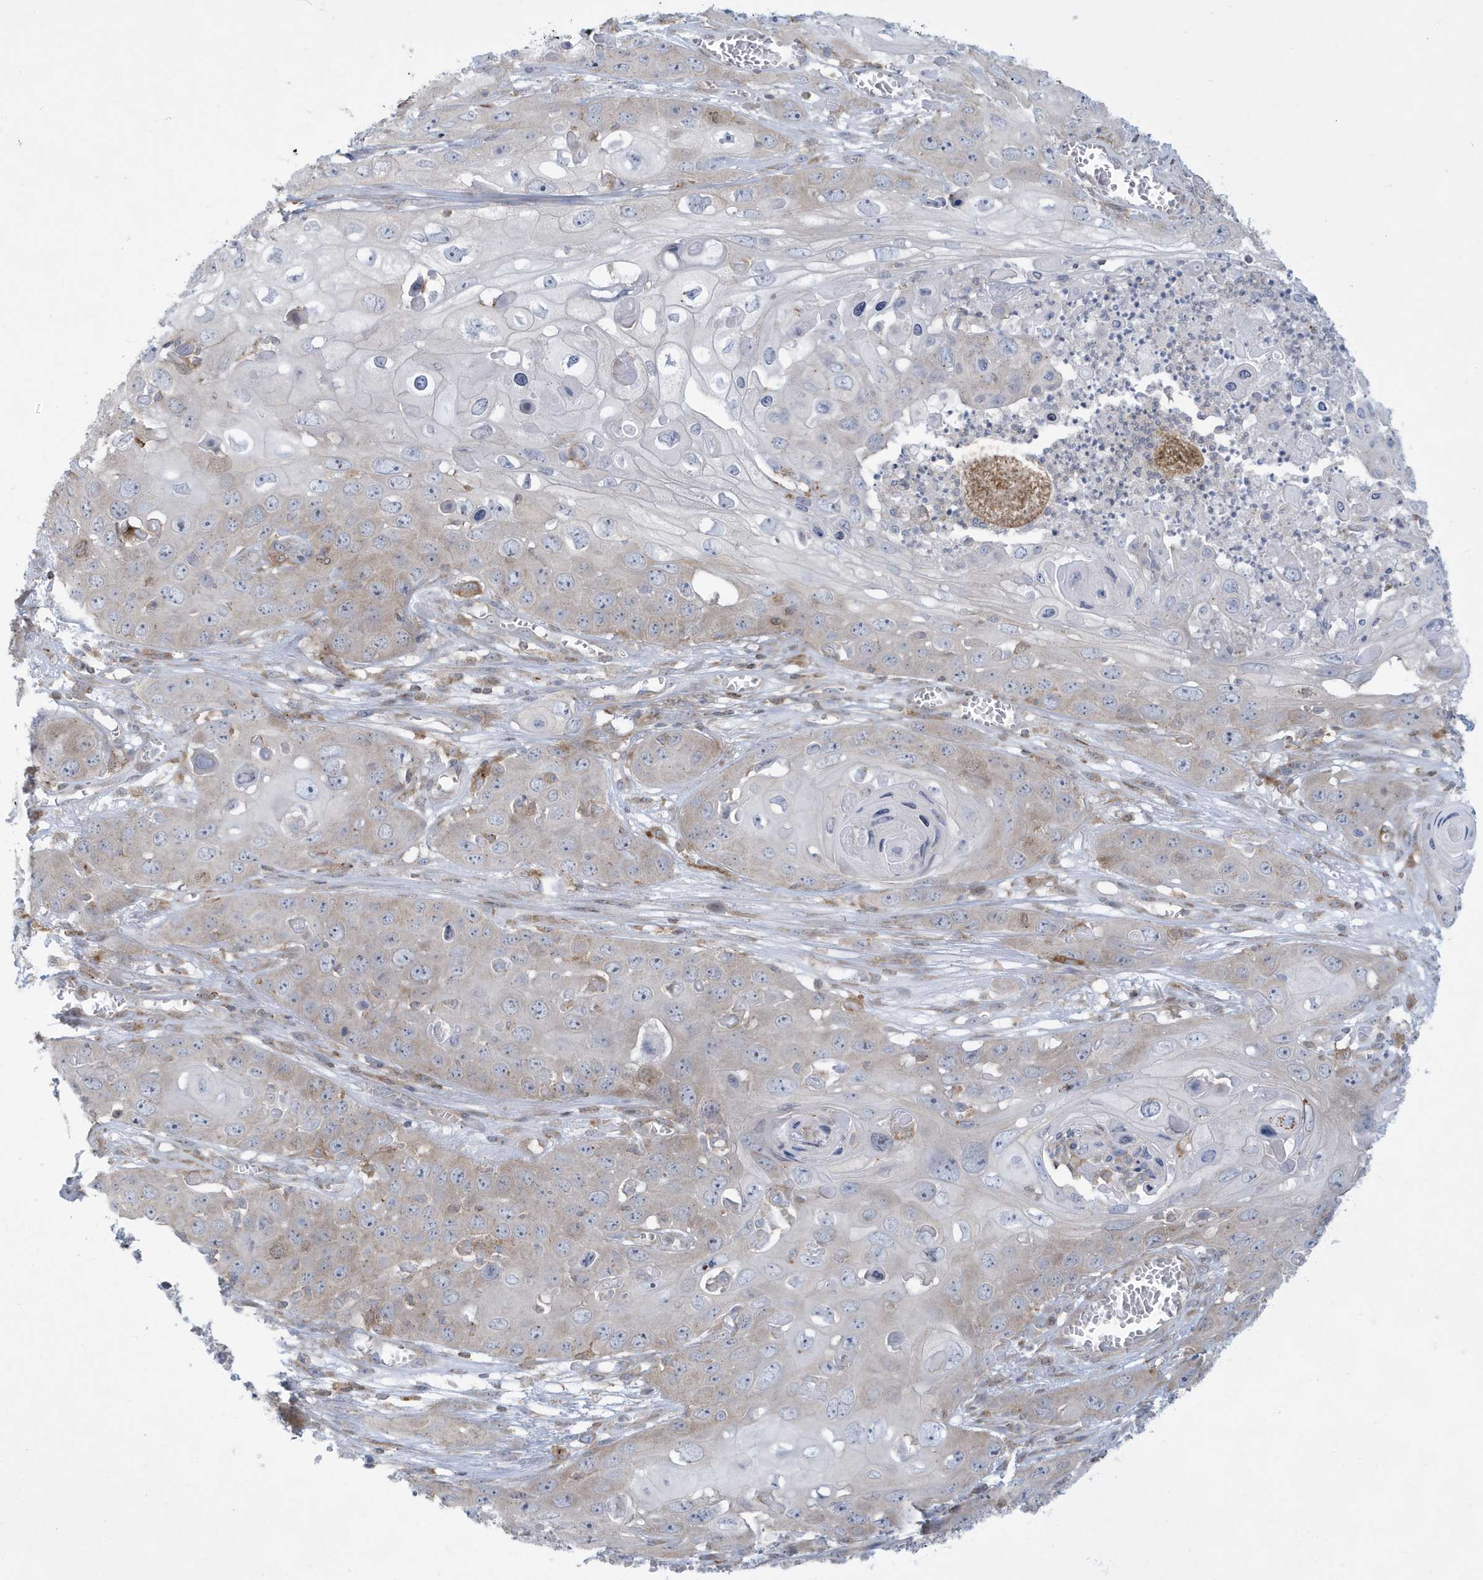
{"staining": {"intensity": "weak", "quantity": "<25%", "location": "cytoplasmic/membranous"}, "tissue": "skin cancer", "cell_type": "Tumor cells", "image_type": "cancer", "snomed": [{"axis": "morphology", "description": "Squamous cell carcinoma, NOS"}, {"axis": "topography", "description": "Skin"}], "caption": "IHC micrograph of human skin cancer (squamous cell carcinoma) stained for a protein (brown), which exhibits no positivity in tumor cells.", "gene": "SLAMF9", "patient": {"sex": "male", "age": 55}}